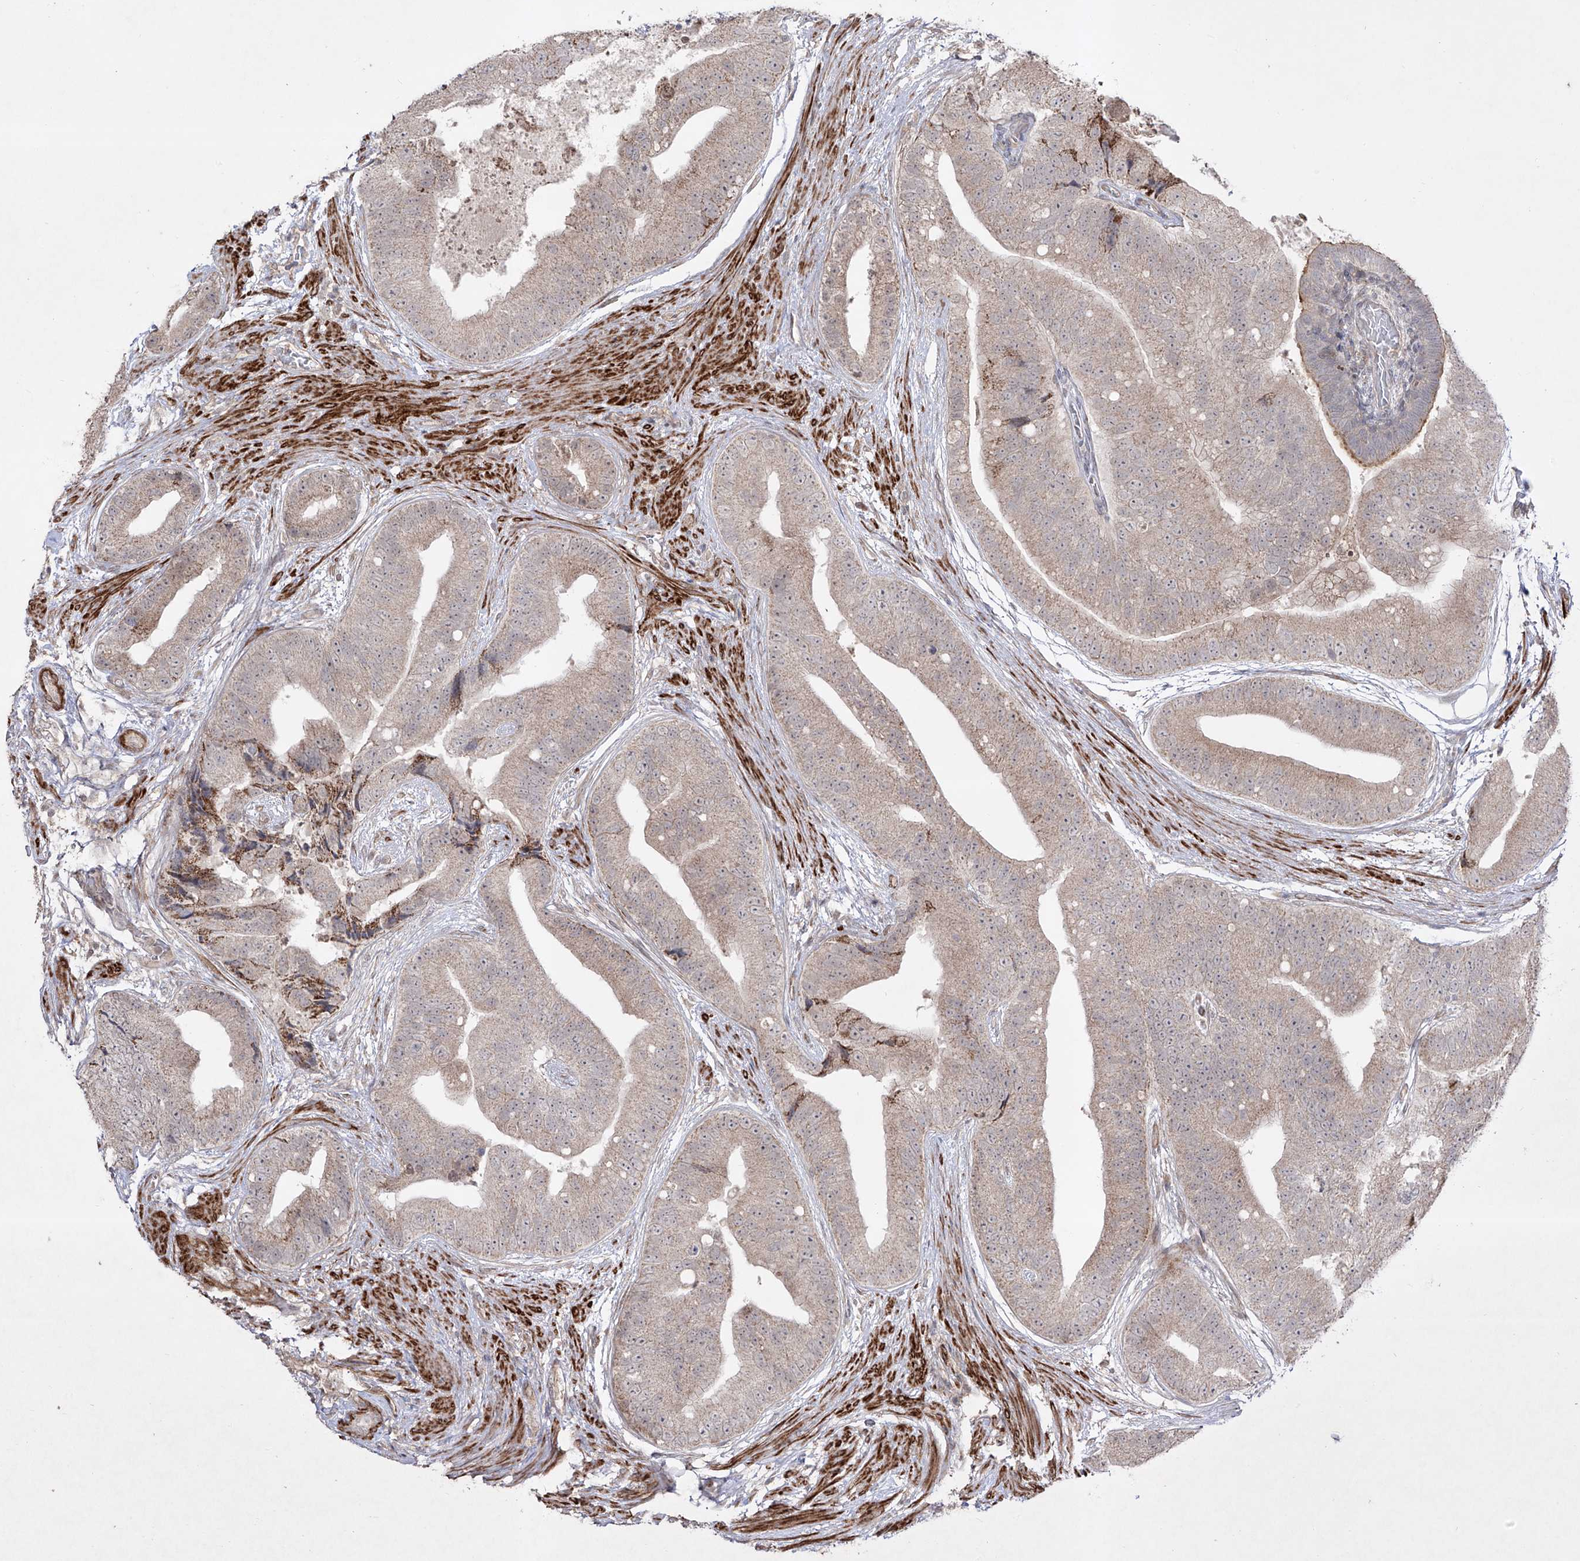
{"staining": {"intensity": "moderate", "quantity": "25%-75%", "location": "cytoplasmic/membranous"}, "tissue": "prostate cancer", "cell_type": "Tumor cells", "image_type": "cancer", "snomed": [{"axis": "morphology", "description": "Adenocarcinoma, High grade"}, {"axis": "topography", "description": "Prostate"}], "caption": "Immunohistochemistry of human high-grade adenocarcinoma (prostate) reveals medium levels of moderate cytoplasmic/membranous expression in approximately 25%-75% of tumor cells.", "gene": "KDM1B", "patient": {"sex": "male", "age": 70}}